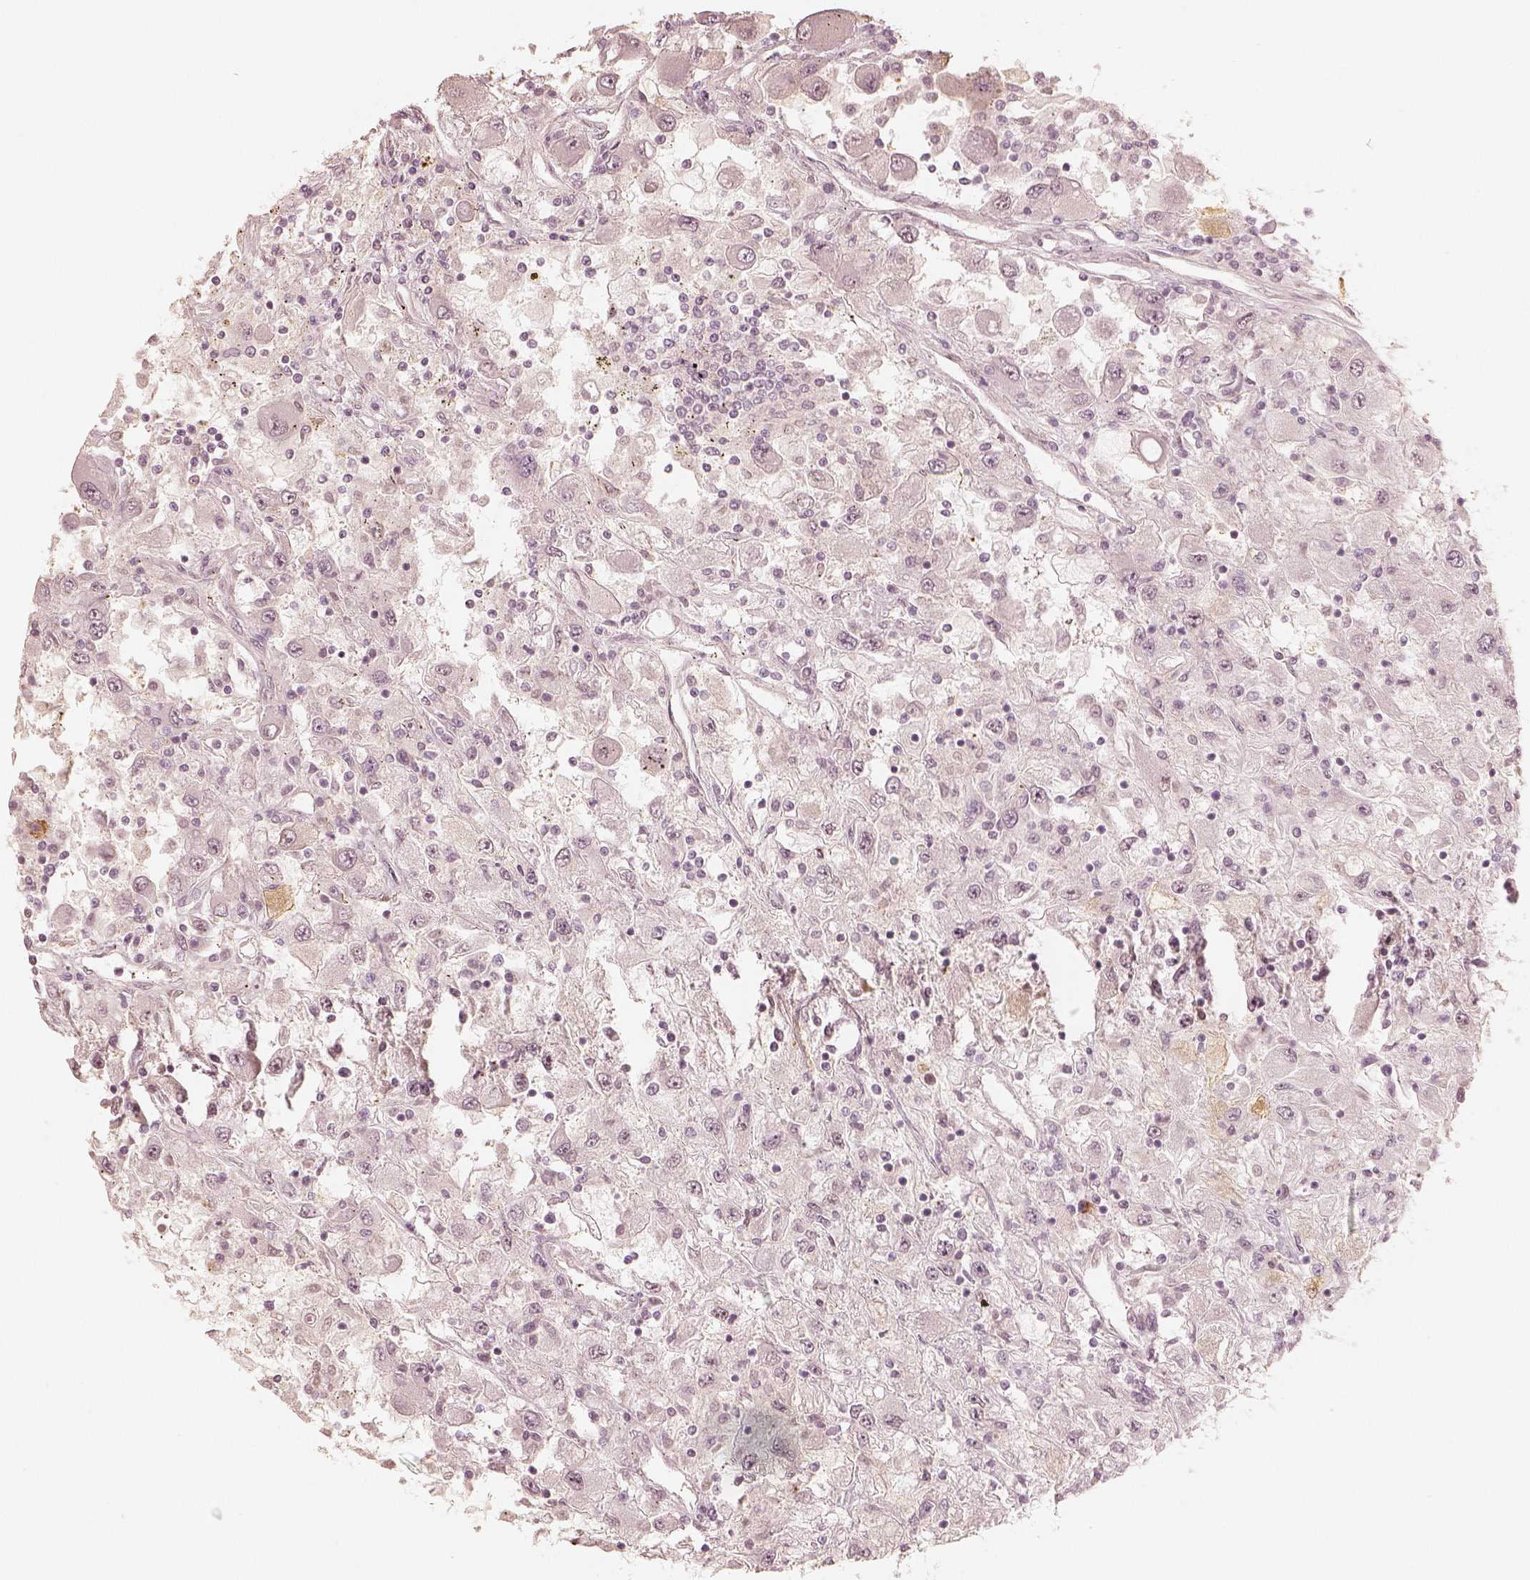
{"staining": {"intensity": "weak", "quantity": "<25%", "location": "cytoplasmic/membranous"}, "tissue": "renal cancer", "cell_type": "Tumor cells", "image_type": "cancer", "snomed": [{"axis": "morphology", "description": "Adenocarcinoma, NOS"}, {"axis": "topography", "description": "Kidney"}], "caption": "Micrograph shows no significant protein positivity in tumor cells of renal cancer (adenocarcinoma). Nuclei are stained in blue.", "gene": "GORASP2", "patient": {"sex": "female", "age": 67}}